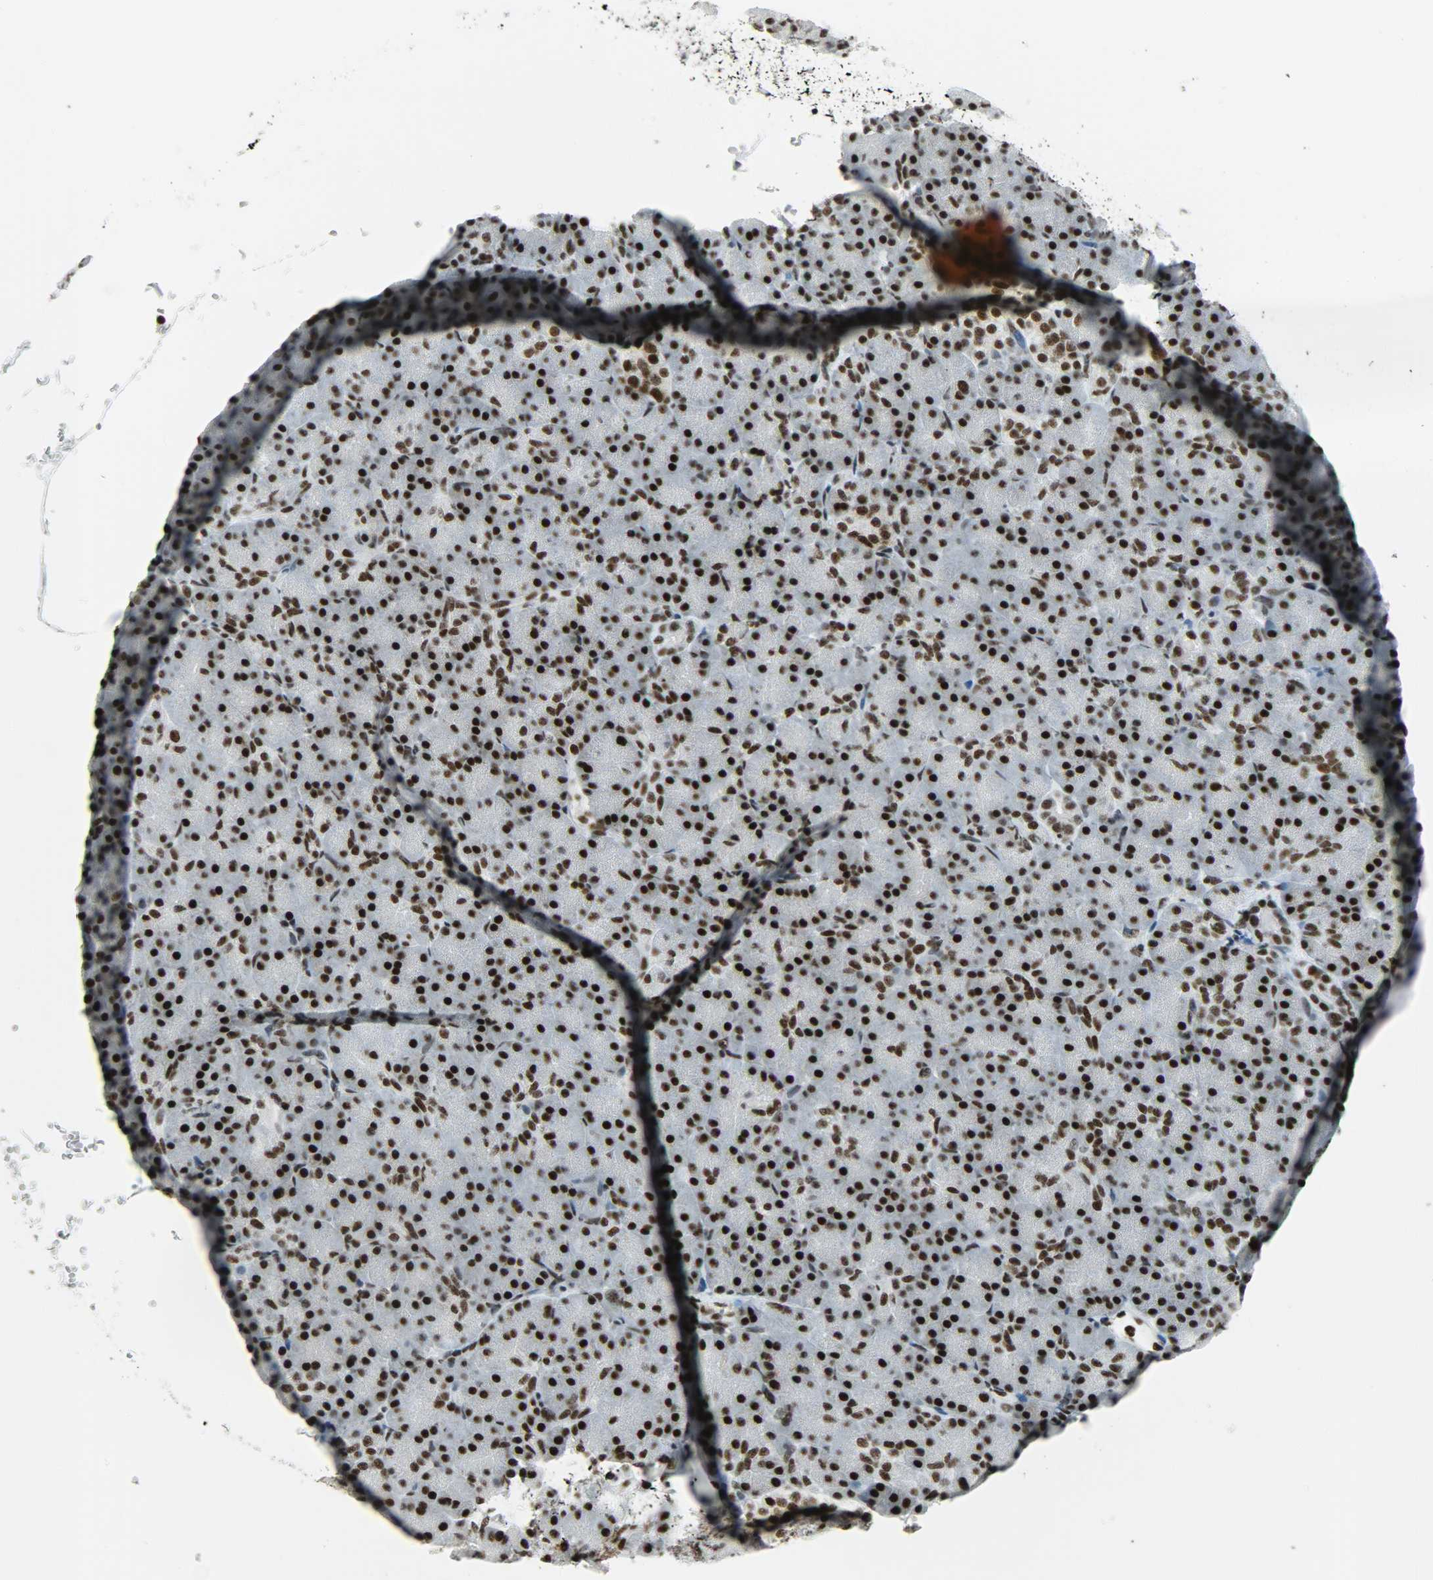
{"staining": {"intensity": "strong", "quantity": ">75%", "location": "nuclear"}, "tissue": "pancreas", "cell_type": "Exocrine glandular cells", "image_type": "normal", "snomed": [{"axis": "morphology", "description": "Normal tissue, NOS"}, {"axis": "topography", "description": "Pancreas"}], "caption": "Immunohistochemistry image of benign pancreas stained for a protein (brown), which displays high levels of strong nuclear expression in approximately >75% of exocrine glandular cells.", "gene": "SNRPA", "patient": {"sex": "female", "age": 43}}